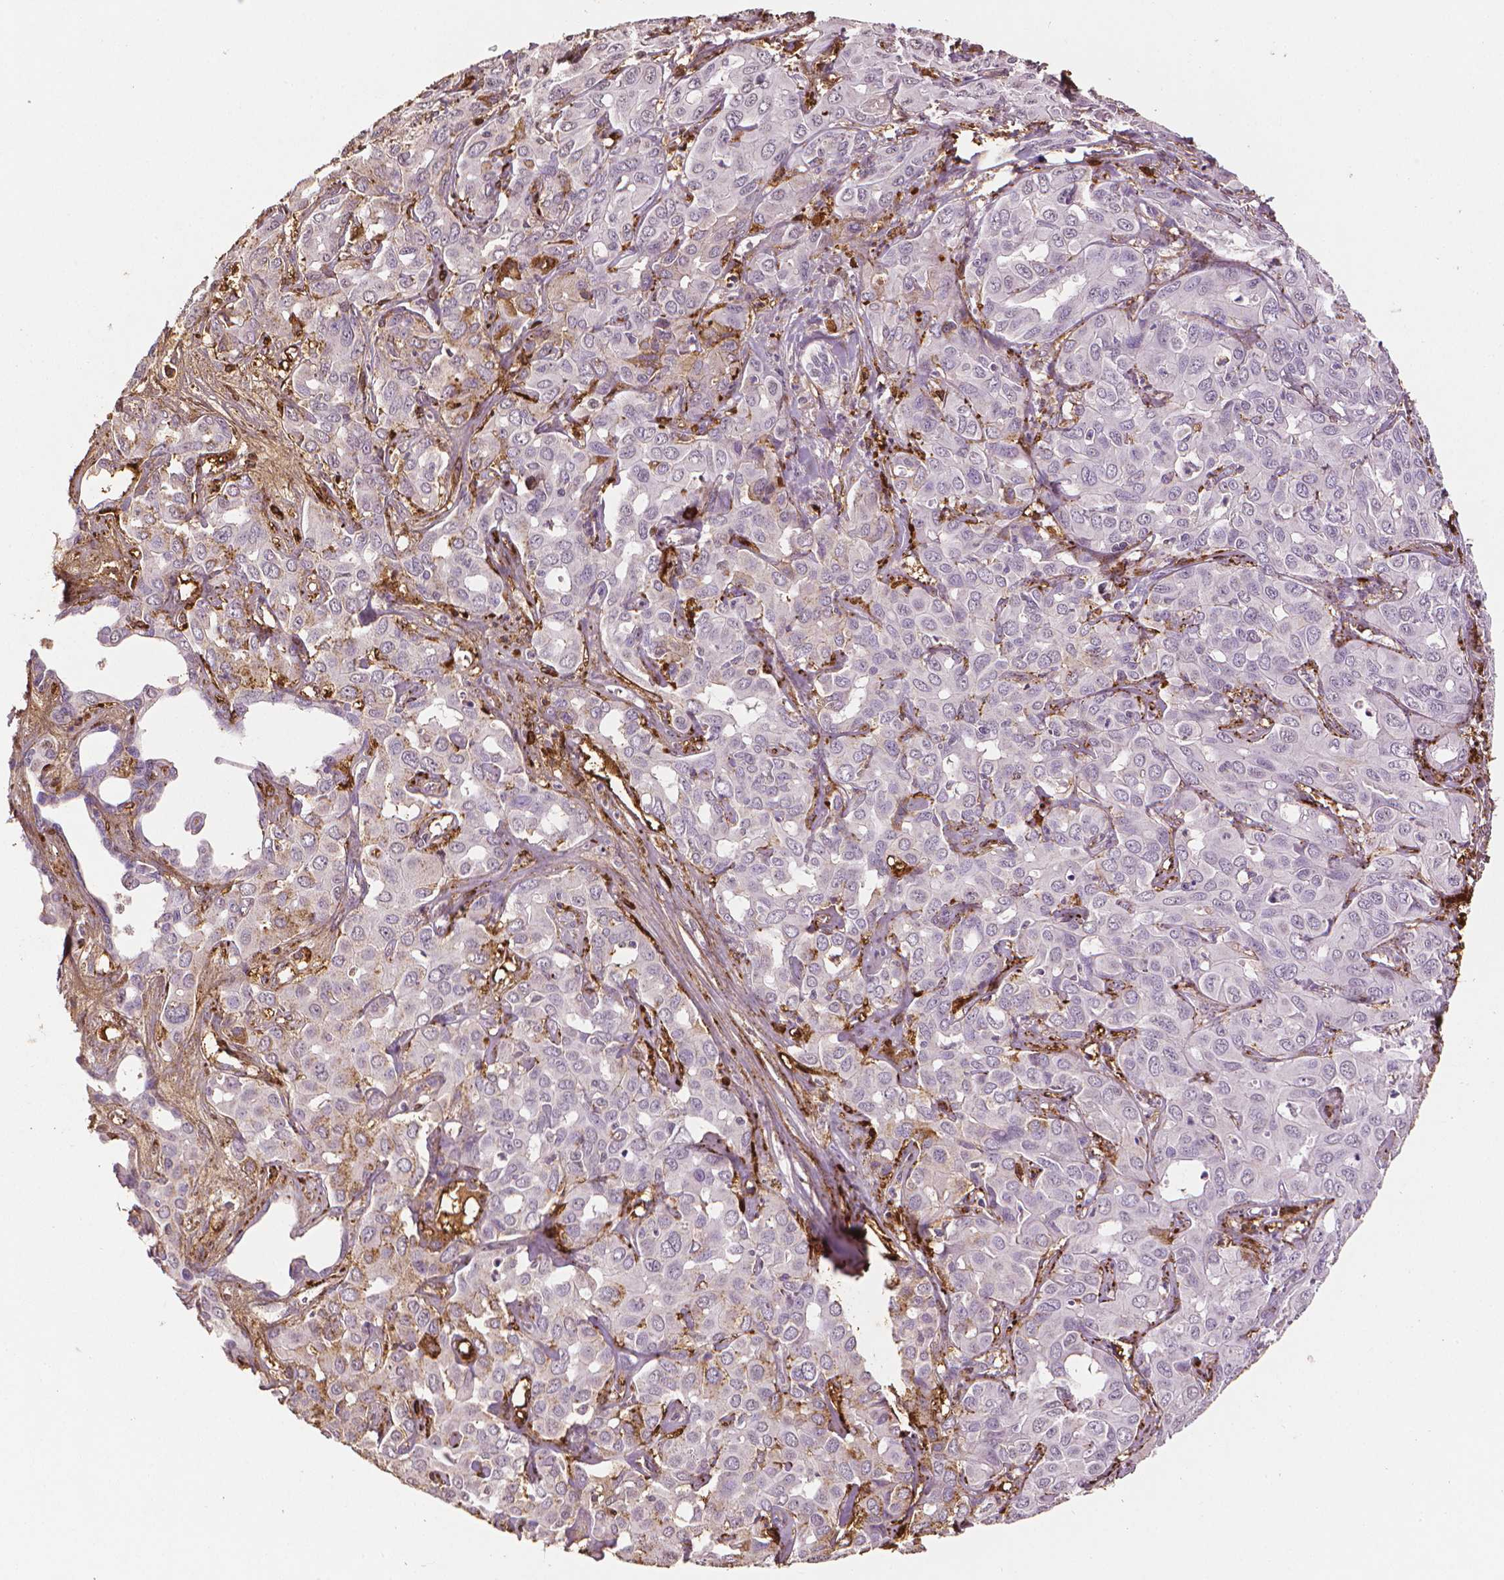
{"staining": {"intensity": "negative", "quantity": "none", "location": "none"}, "tissue": "liver cancer", "cell_type": "Tumor cells", "image_type": "cancer", "snomed": [{"axis": "morphology", "description": "Cholangiocarcinoma"}, {"axis": "topography", "description": "Liver"}], "caption": "Cholangiocarcinoma (liver) was stained to show a protein in brown. There is no significant expression in tumor cells.", "gene": "DCN", "patient": {"sex": "female", "age": 60}}